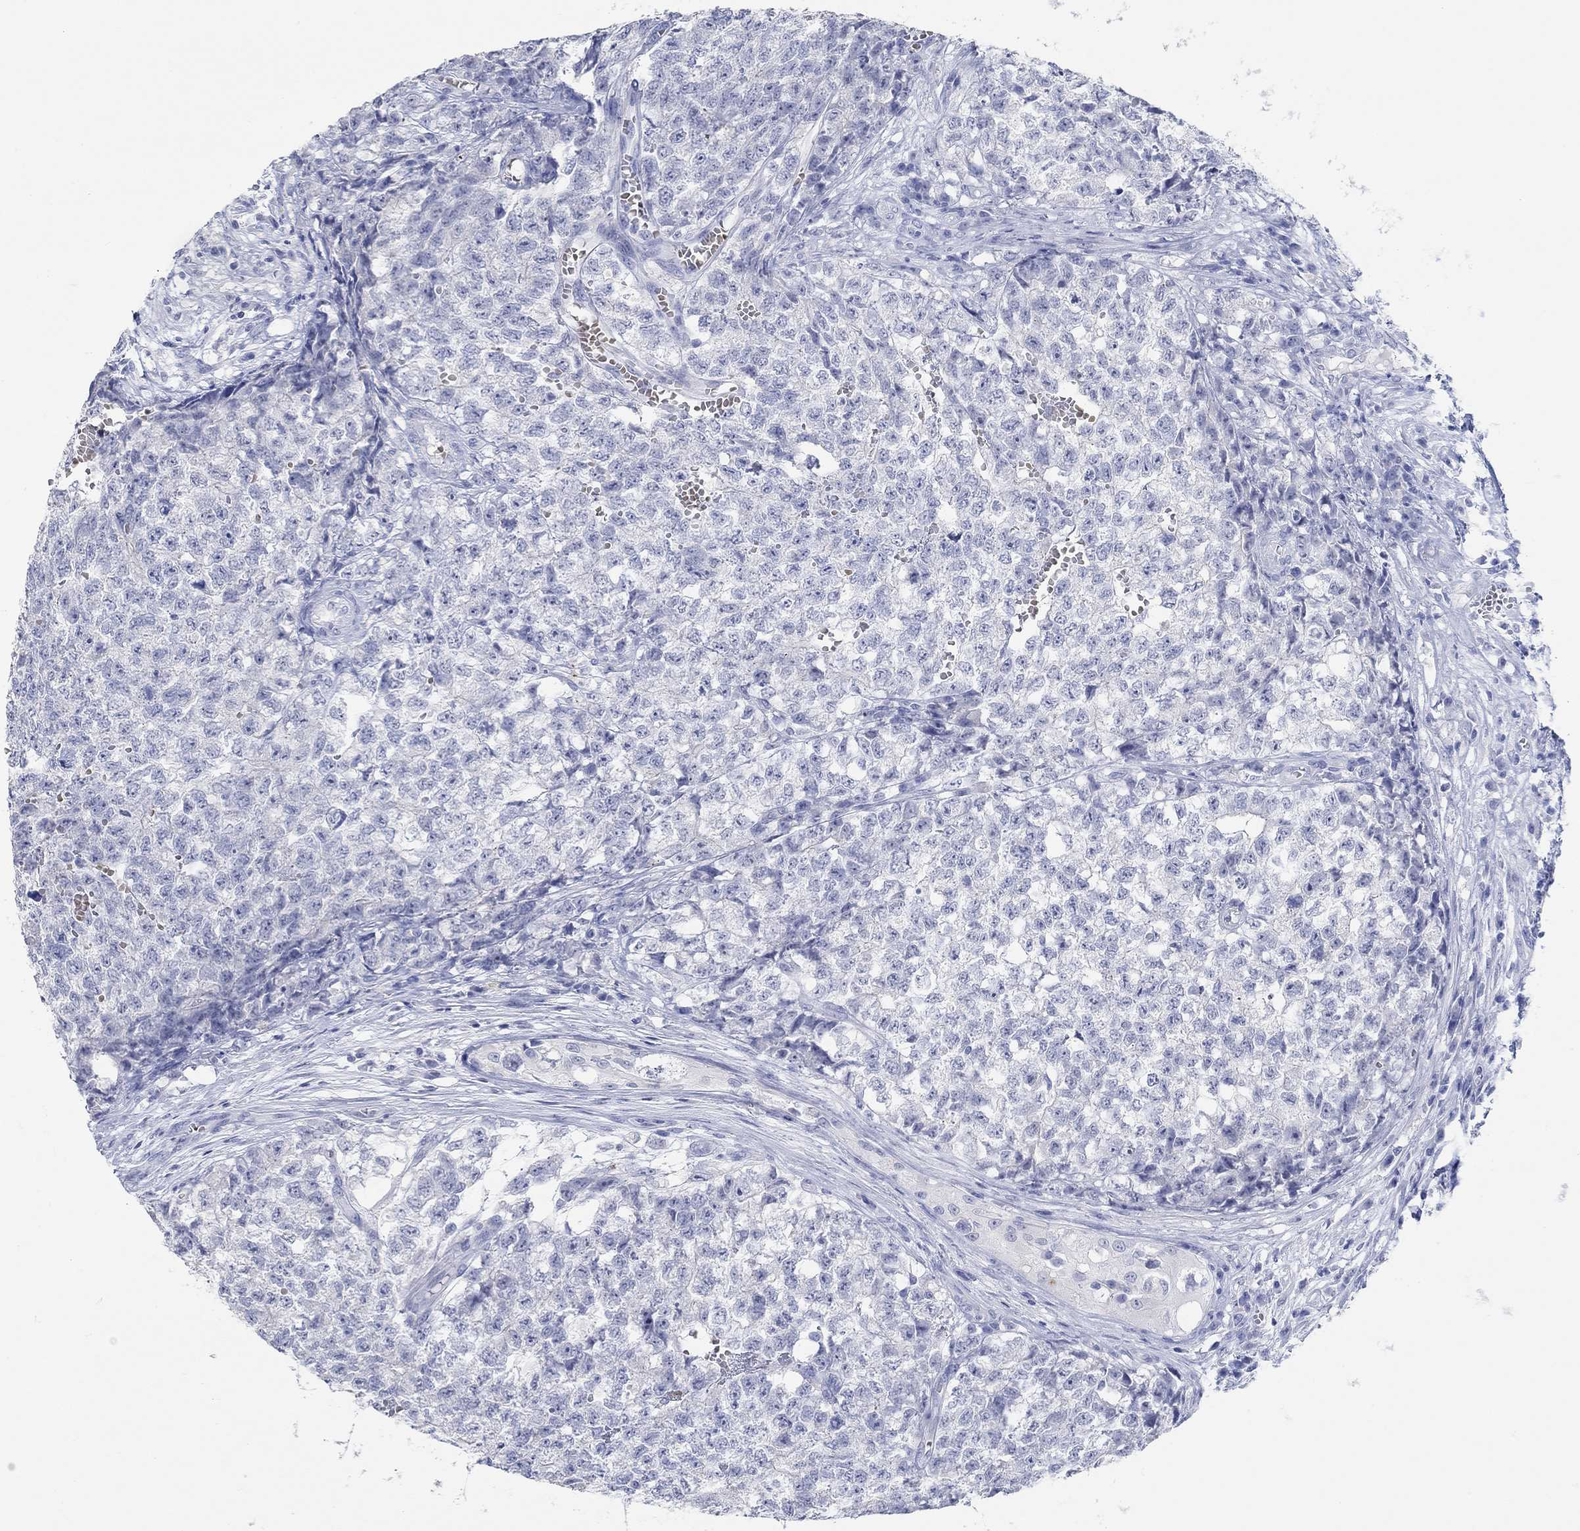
{"staining": {"intensity": "negative", "quantity": "none", "location": "none"}, "tissue": "testis cancer", "cell_type": "Tumor cells", "image_type": "cancer", "snomed": [{"axis": "morphology", "description": "Seminoma, NOS"}, {"axis": "morphology", "description": "Carcinoma, Embryonal, NOS"}, {"axis": "topography", "description": "Testis"}], "caption": "IHC histopathology image of neoplastic tissue: human testis cancer stained with DAB reveals no significant protein positivity in tumor cells.", "gene": "GRIA3", "patient": {"sex": "male", "age": 22}}